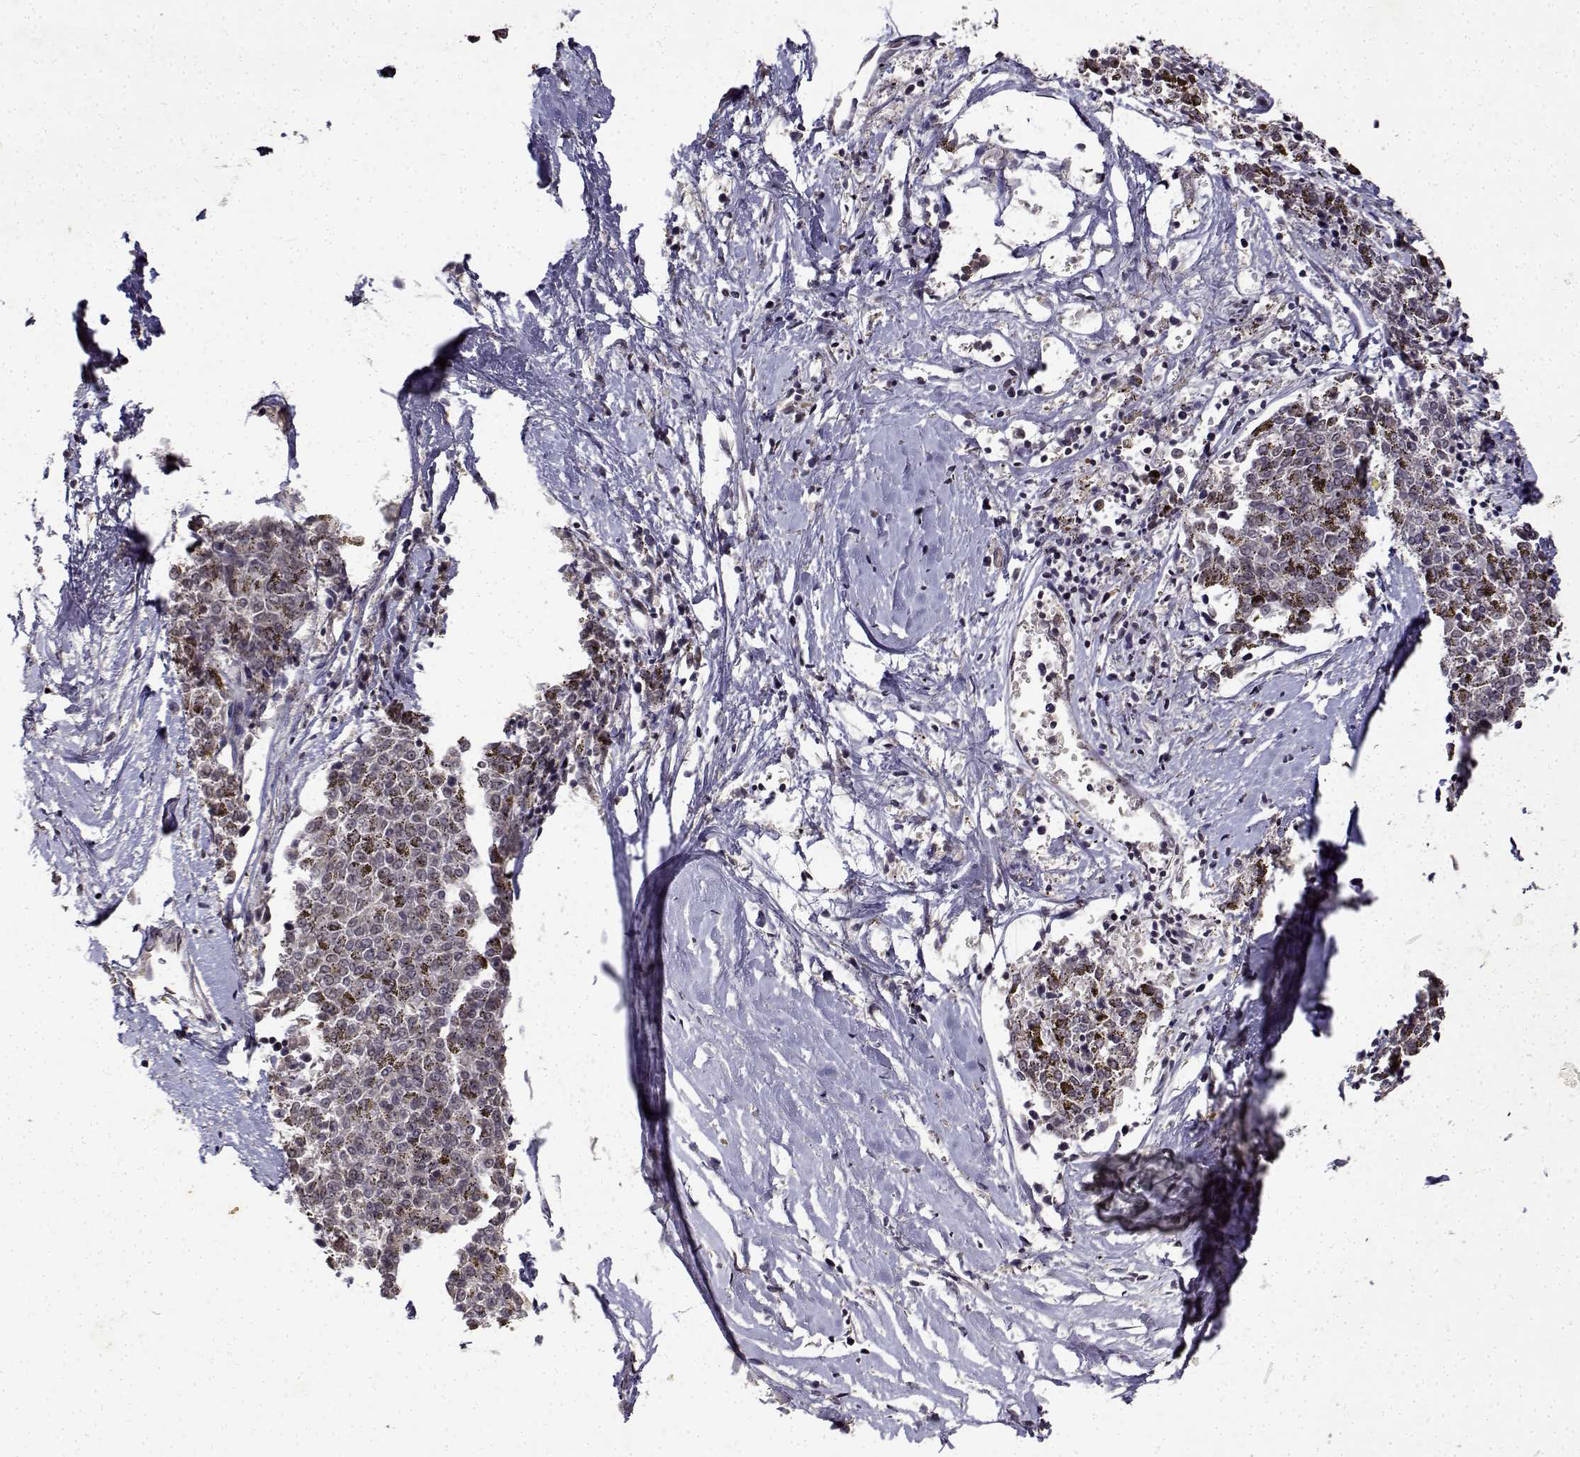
{"staining": {"intensity": "negative", "quantity": "none", "location": "none"}, "tissue": "melanoma", "cell_type": "Tumor cells", "image_type": "cancer", "snomed": [{"axis": "morphology", "description": "Malignant melanoma, NOS"}, {"axis": "topography", "description": "Skin"}], "caption": "Melanoma was stained to show a protein in brown. There is no significant staining in tumor cells.", "gene": "BDNF", "patient": {"sex": "female", "age": 72}}